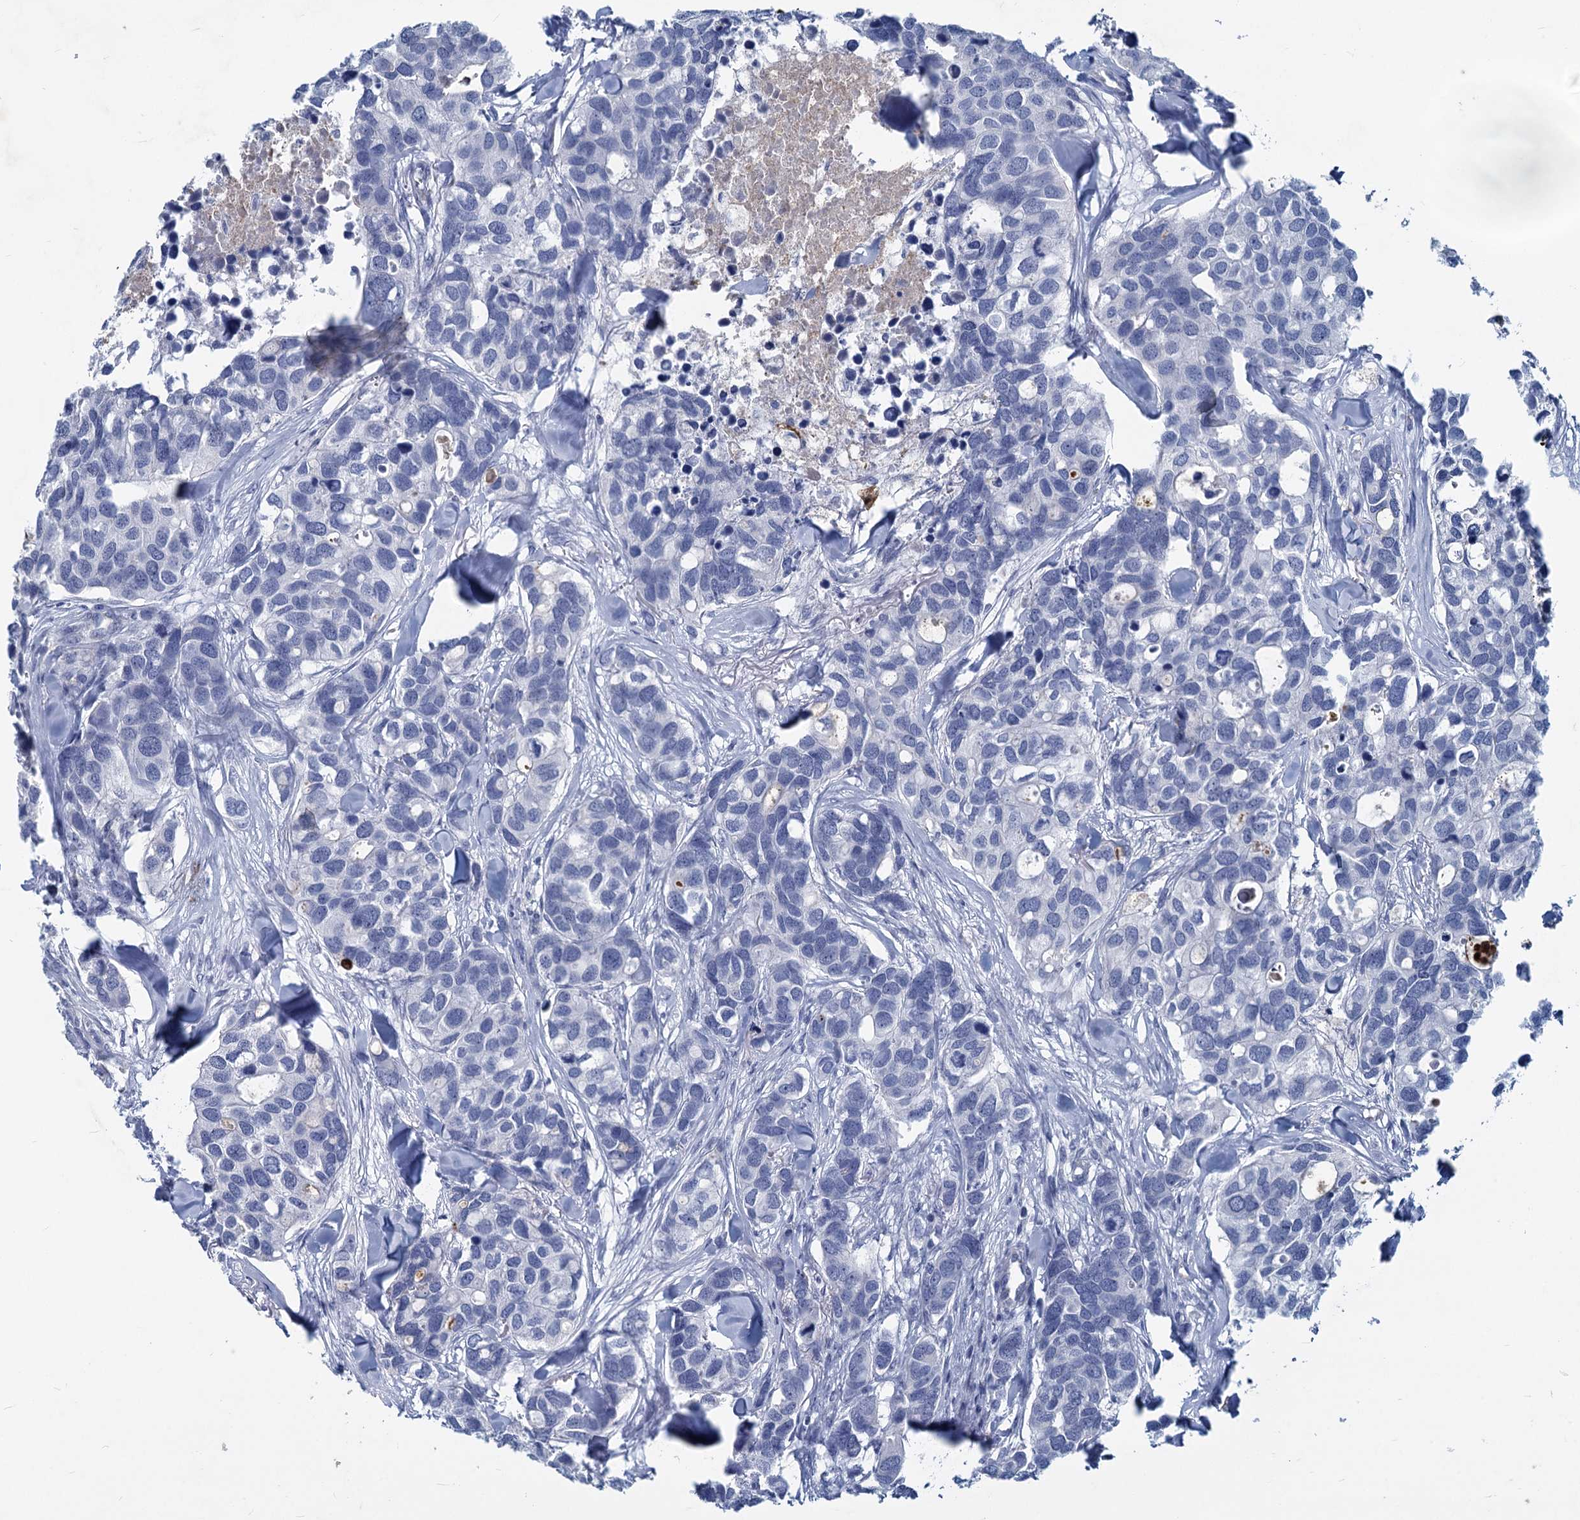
{"staining": {"intensity": "negative", "quantity": "none", "location": "none"}, "tissue": "breast cancer", "cell_type": "Tumor cells", "image_type": "cancer", "snomed": [{"axis": "morphology", "description": "Duct carcinoma"}, {"axis": "topography", "description": "Breast"}], "caption": "Intraductal carcinoma (breast) was stained to show a protein in brown. There is no significant staining in tumor cells. (DAB (3,3'-diaminobenzidine) IHC visualized using brightfield microscopy, high magnification).", "gene": "INSC", "patient": {"sex": "female", "age": 83}}